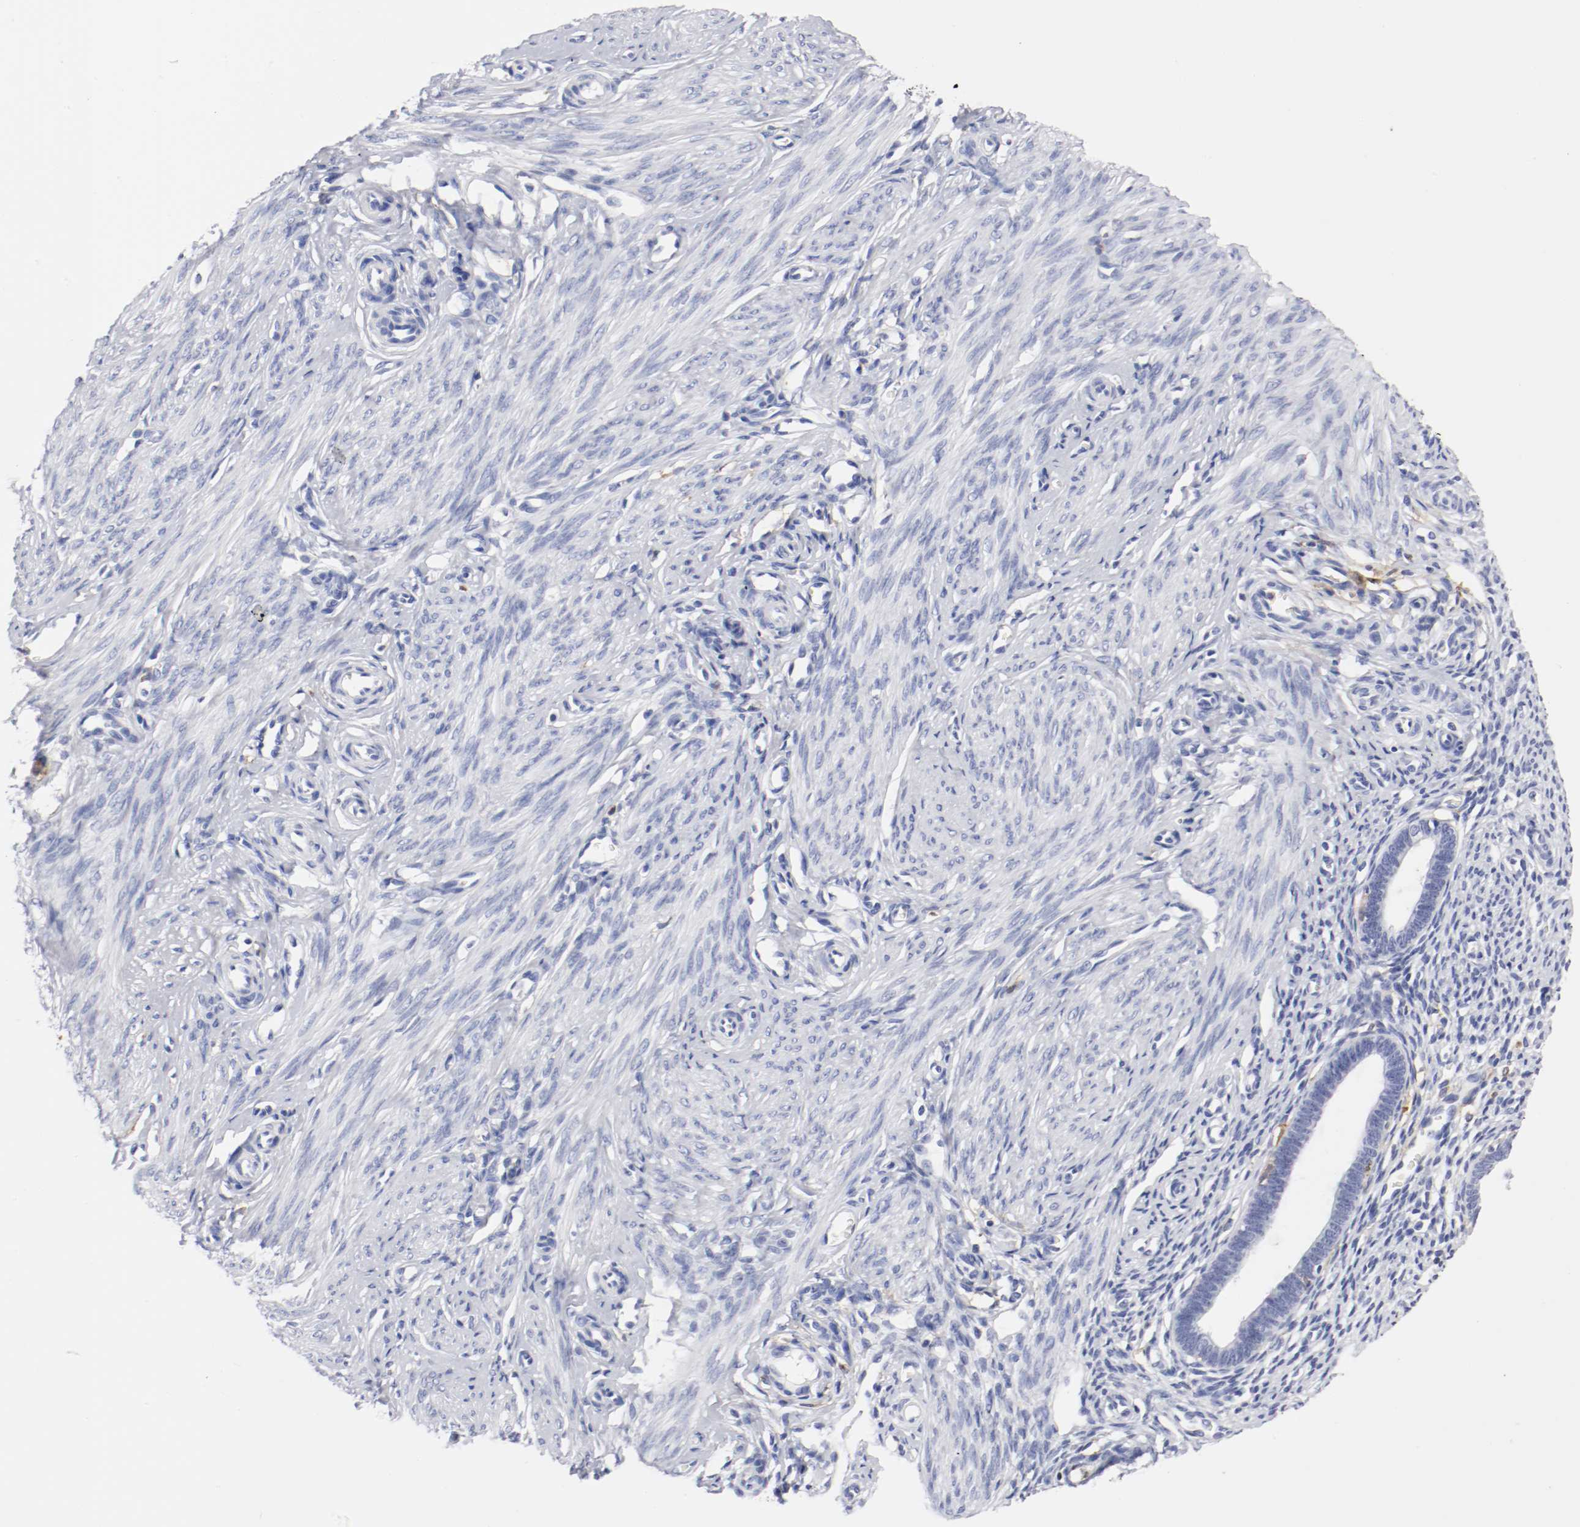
{"staining": {"intensity": "negative", "quantity": "none", "location": "none"}, "tissue": "endometrium", "cell_type": "Cells in endometrial stroma", "image_type": "normal", "snomed": [{"axis": "morphology", "description": "Normal tissue, NOS"}, {"axis": "topography", "description": "Endometrium"}], "caption": "There is no significant positivity in cells in endometrial stroma of endometrium. The staining was performed using DAB (3,3'-diaminobenzidine) to visualize the protein expression in brown, while the nuclei were stained in blue with hematoxylin (Magnification: 20x).", "gene": "ITGAX", "patient": {"sex": "female", "age": 27}}